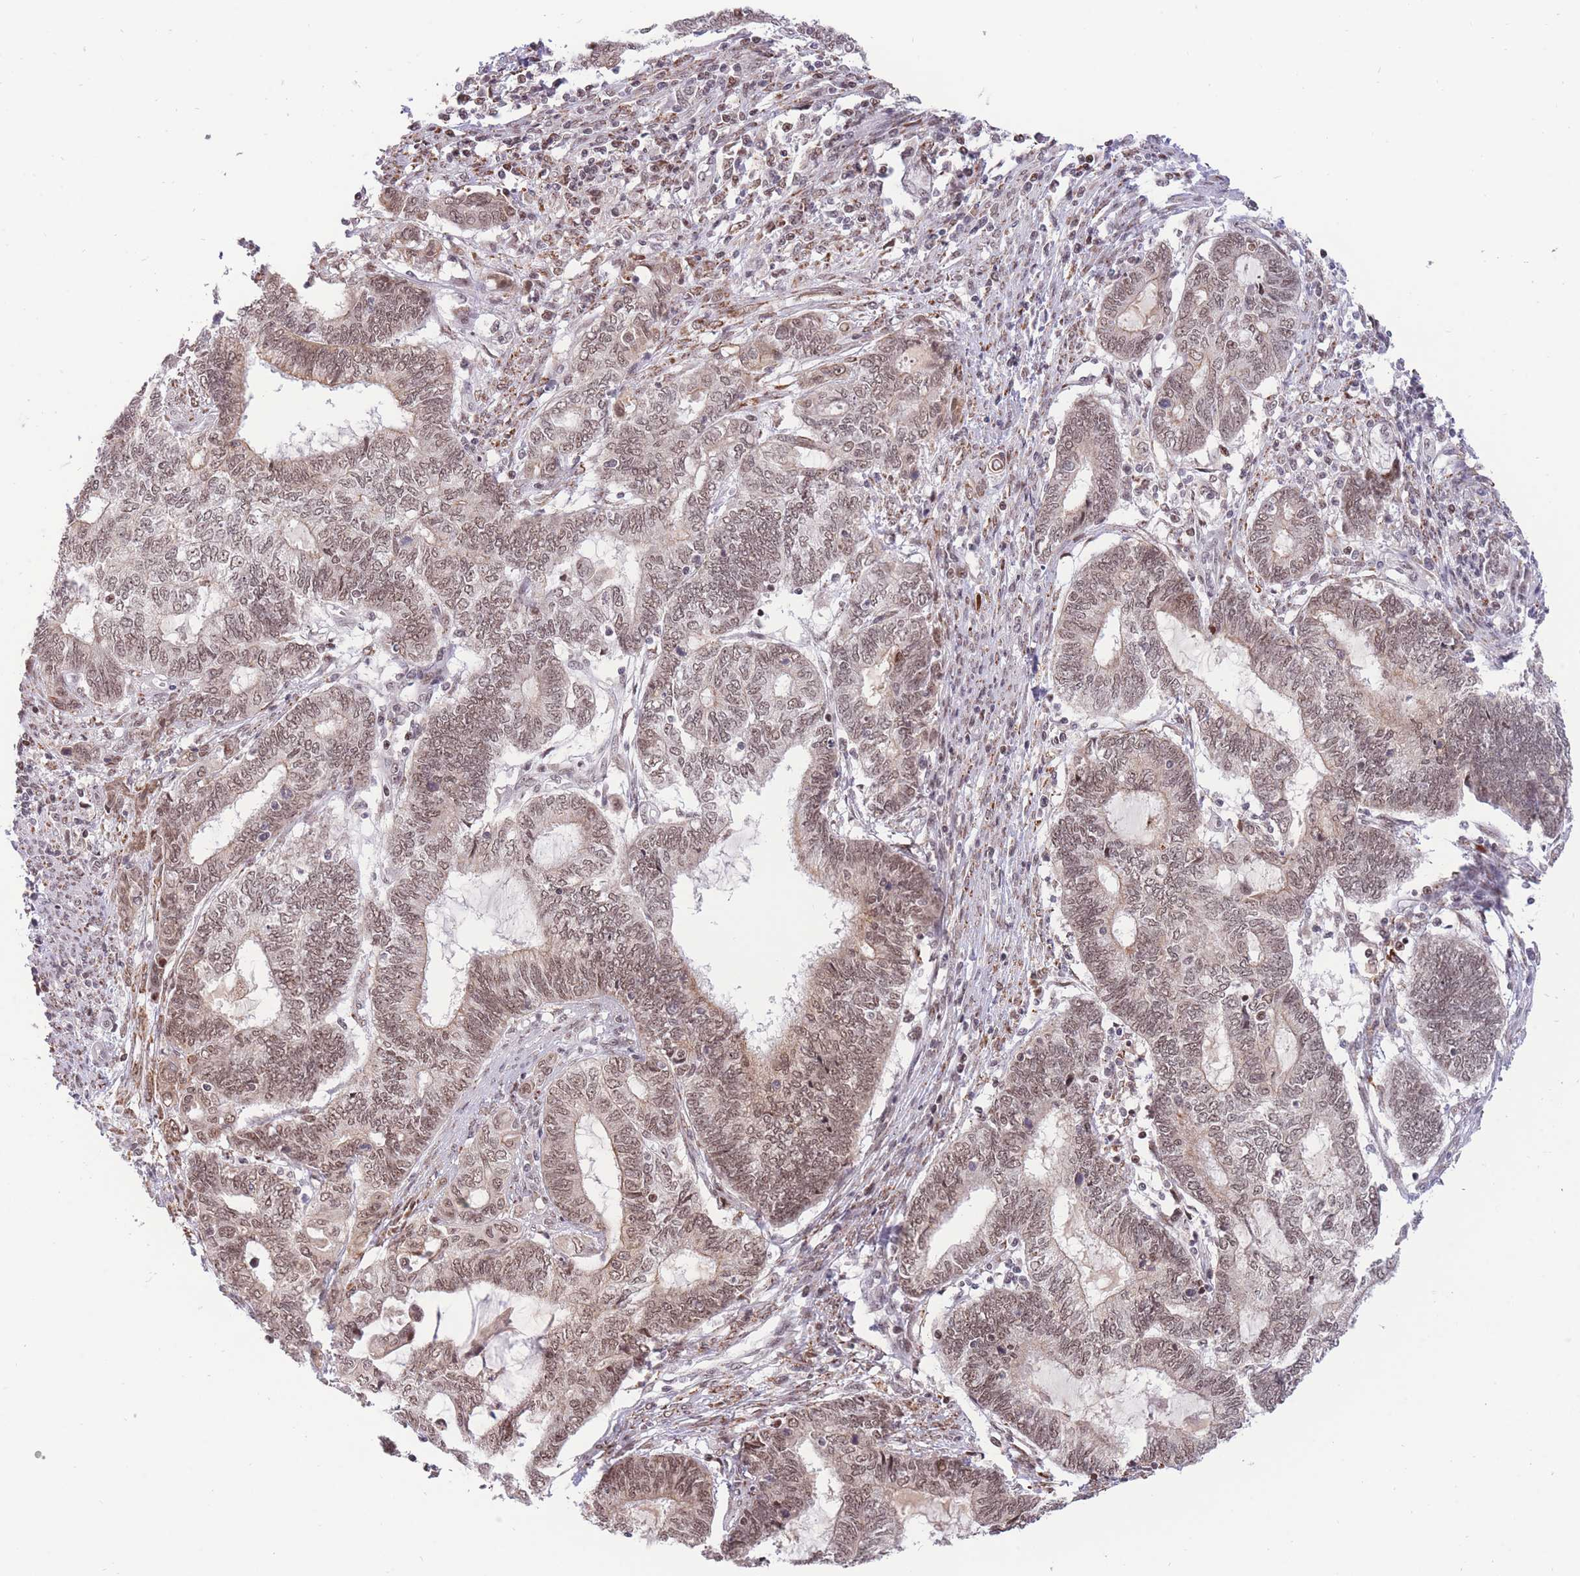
{"staining": {"intensity": "moderate", "quantity": ">75%", "location": "nuclear"}, "tissue": "endometrial cancer", "cell_type": "Tumor cells", "image_type": "cancer", "snomed": [{"axis": "morphology", "description": "Adenocarcinoma, NOS"}, {"axis": "topography", "description": "Uterus"}, {"axis": "topography", "description": "Endometrium"}], "caption": "Human adenocarcinoma (endometrial) stained with a brown dye demonstrates moderate nuclear positive expression in approximately >75% of tumor cells.", "gene": "TARBP2", "patient": {"sex": "female", "age": 70}}